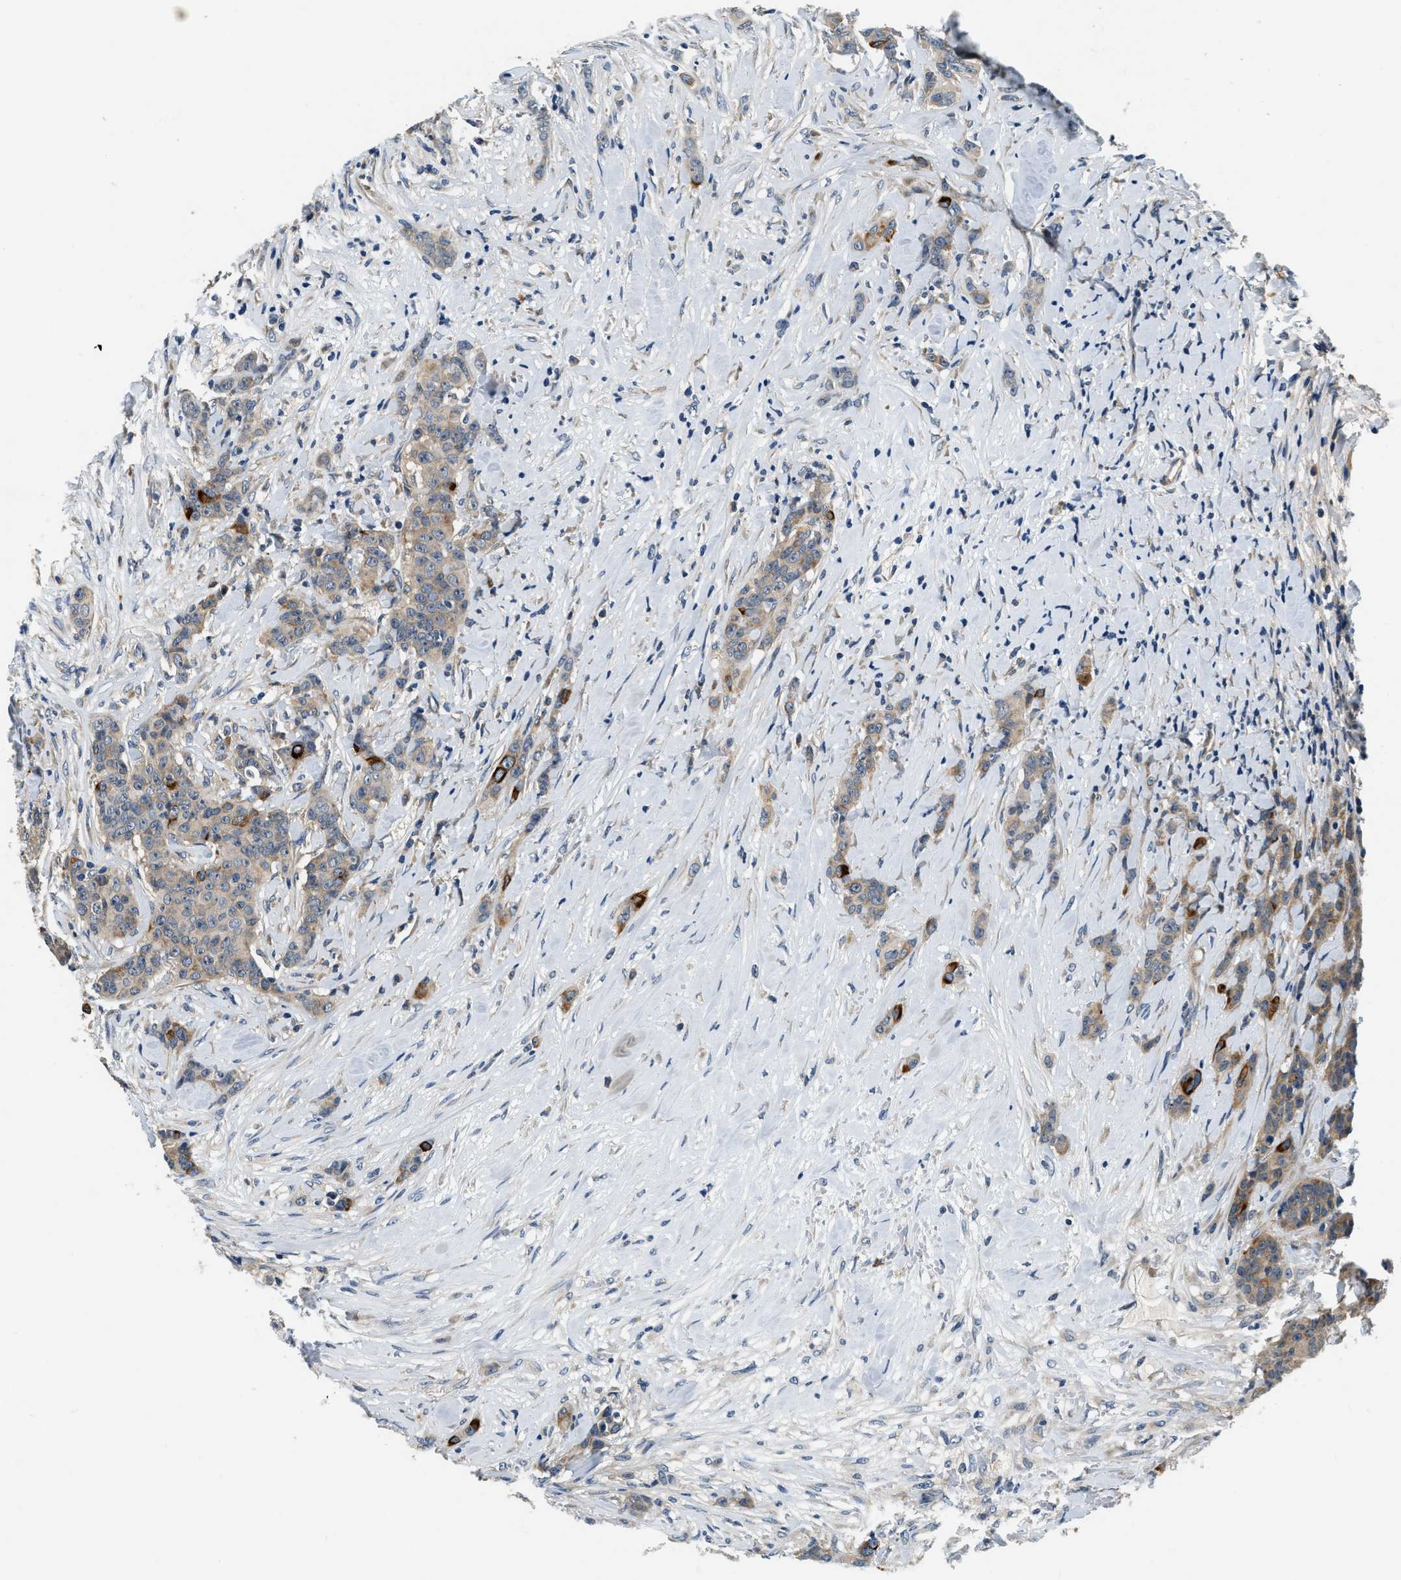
{"staining": {"intensity": "weak", "quantity": ">75%", "location": "cytoplasmic/membranous"}, "tissue": "breast cancer", "cell_type": "Tumor cells", "image_type": "cancer", "snomed": [{"axis": "morphology", "description": "Duct carcinoma"}, {"axis": "topography", "description": "Breast"}], "caption": "Brown immunohistochemical staining in breast intraductal carcinoma displays weak cytoplasmic/membranous staining in about >75% of tumor cells.", "gene": "YAE1", "patient": {"sex": "female", "age": 40}}